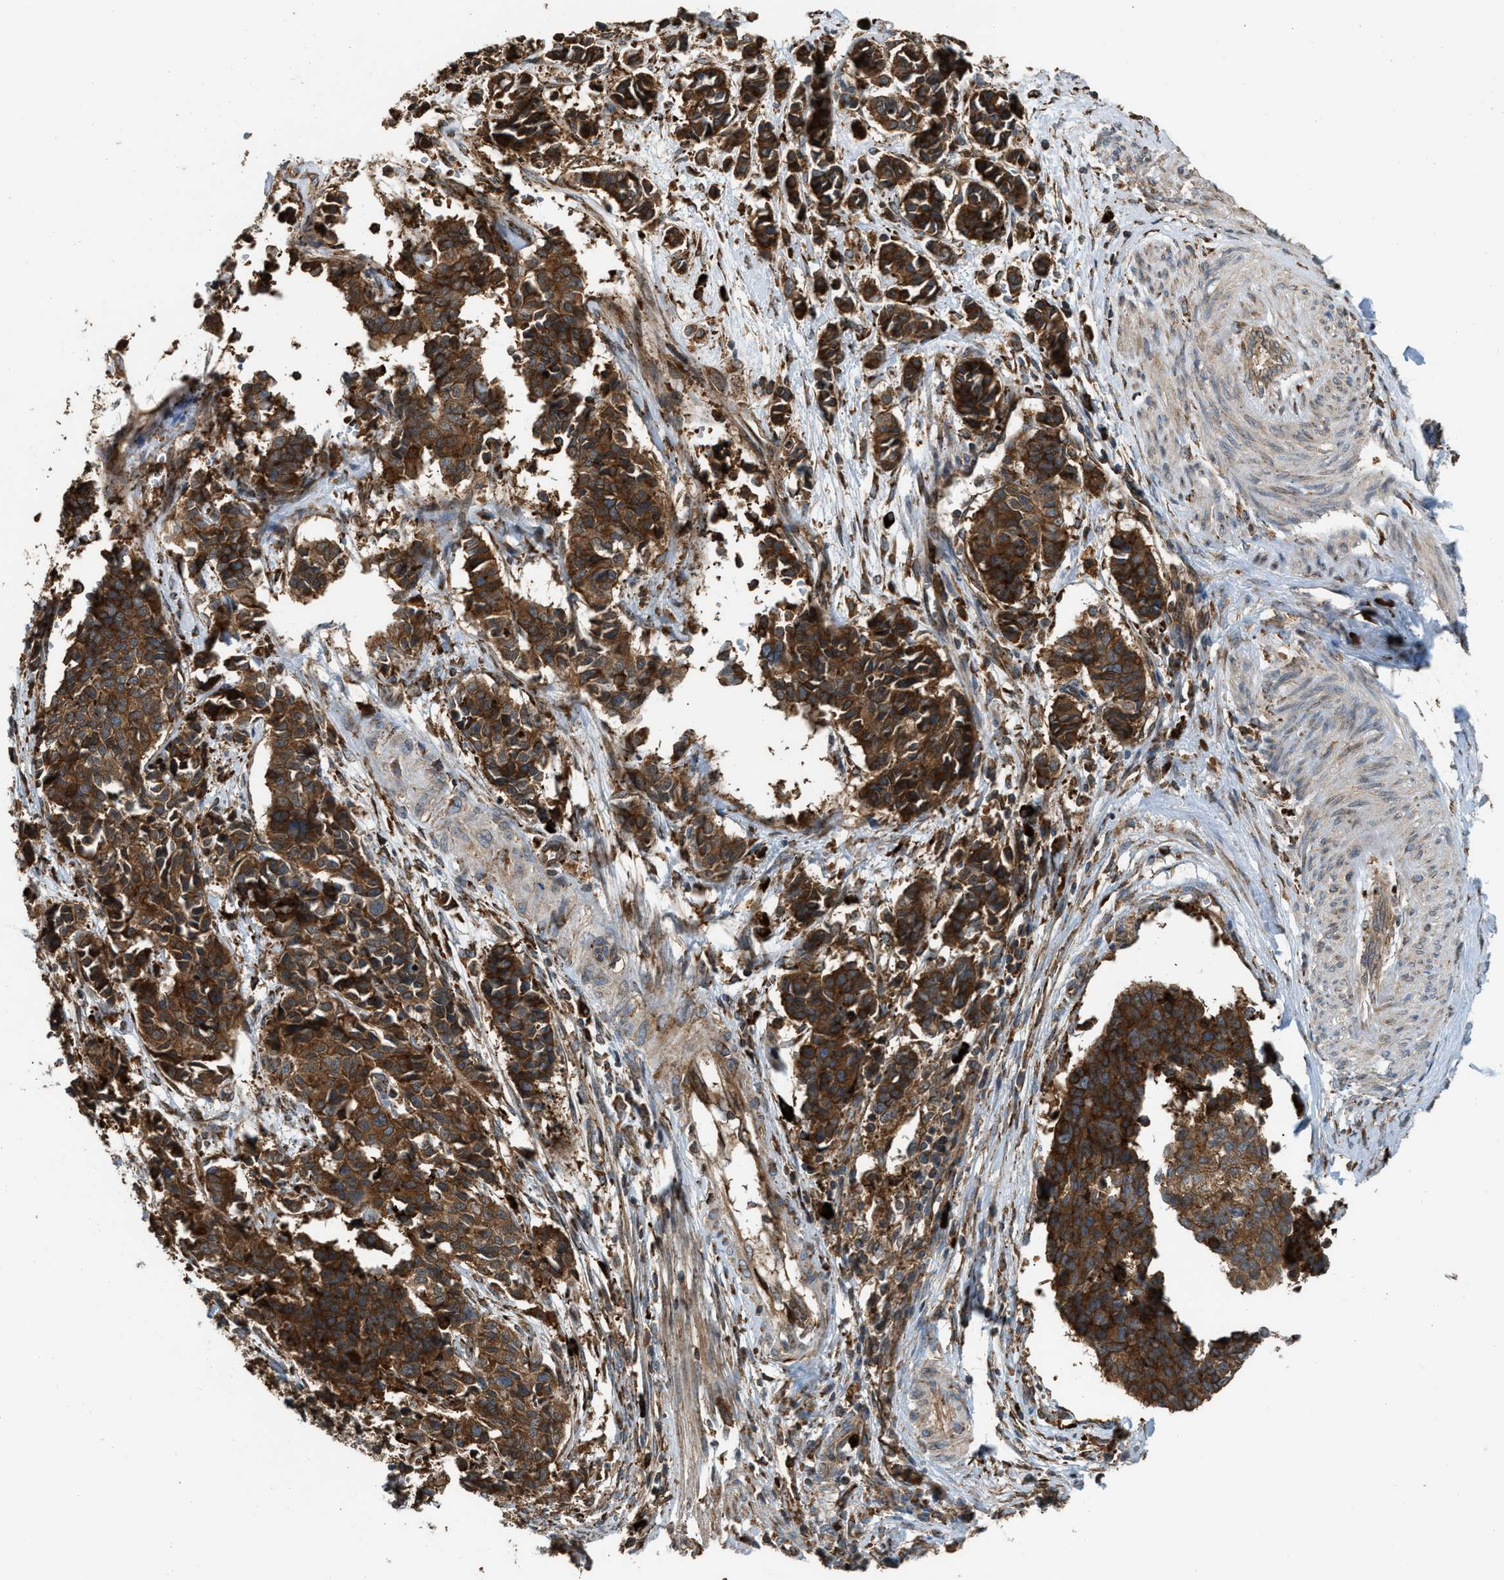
{"staining": {"intensity": "strong", "quantity": ">75%", "location": "cytoplasmic/membranous"}, "tissue": "cervical cancer", "cell_type": "Tumor cells", "image_type": "cancer", "snomed": [{"axis": "morphology", "description": "Normal tissue, NOS"}, {"axis": "morphology", "description": "Squamous cell carcinoma, NOS"}, {"axis": "topography", "description": "Cervix"}], "caption": "Cervical squamous cell carcinoma stained with a protein marker exhibits strong staining in tumor cells.", "gene": "BAIAP2L1", "patient": {"sex": "female", "age": 35}}